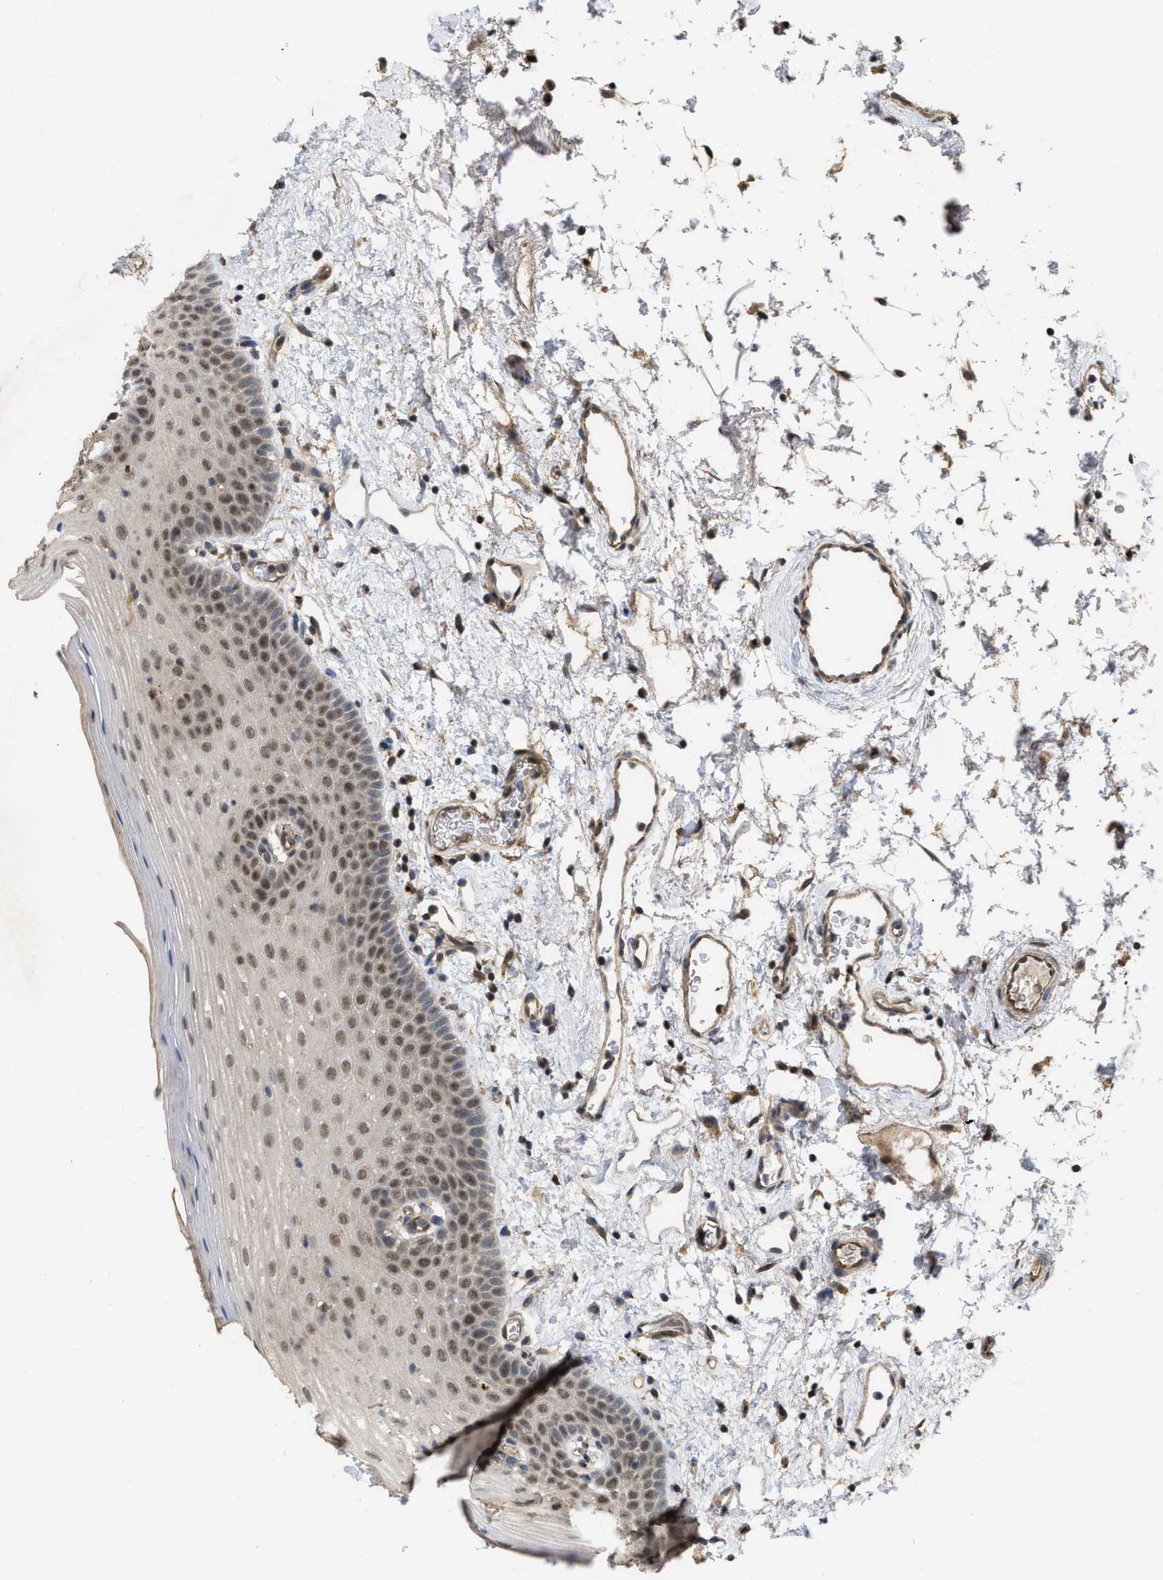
{"staining": {"intensity": "weak", "quantity": "25%-75%", "location": "nuclear"}, "tissue": "oral mucosa", "cell_type": "Squamous epithelial cells", "image_type": "normal", "snomed": [{"axis": "morphology", "description": "Normal tissue, NOS"}, {"axis": "topography", "description": "Oral tissue"}], "caption": "Benign oral mucosa shows weak nuclear expression in approximately 25%-75% of squamous epithelial cells, visualized by immunohistochemistry.", "gene": "NAPEPLD", "patient": {"sex": "male", "age": 66}}